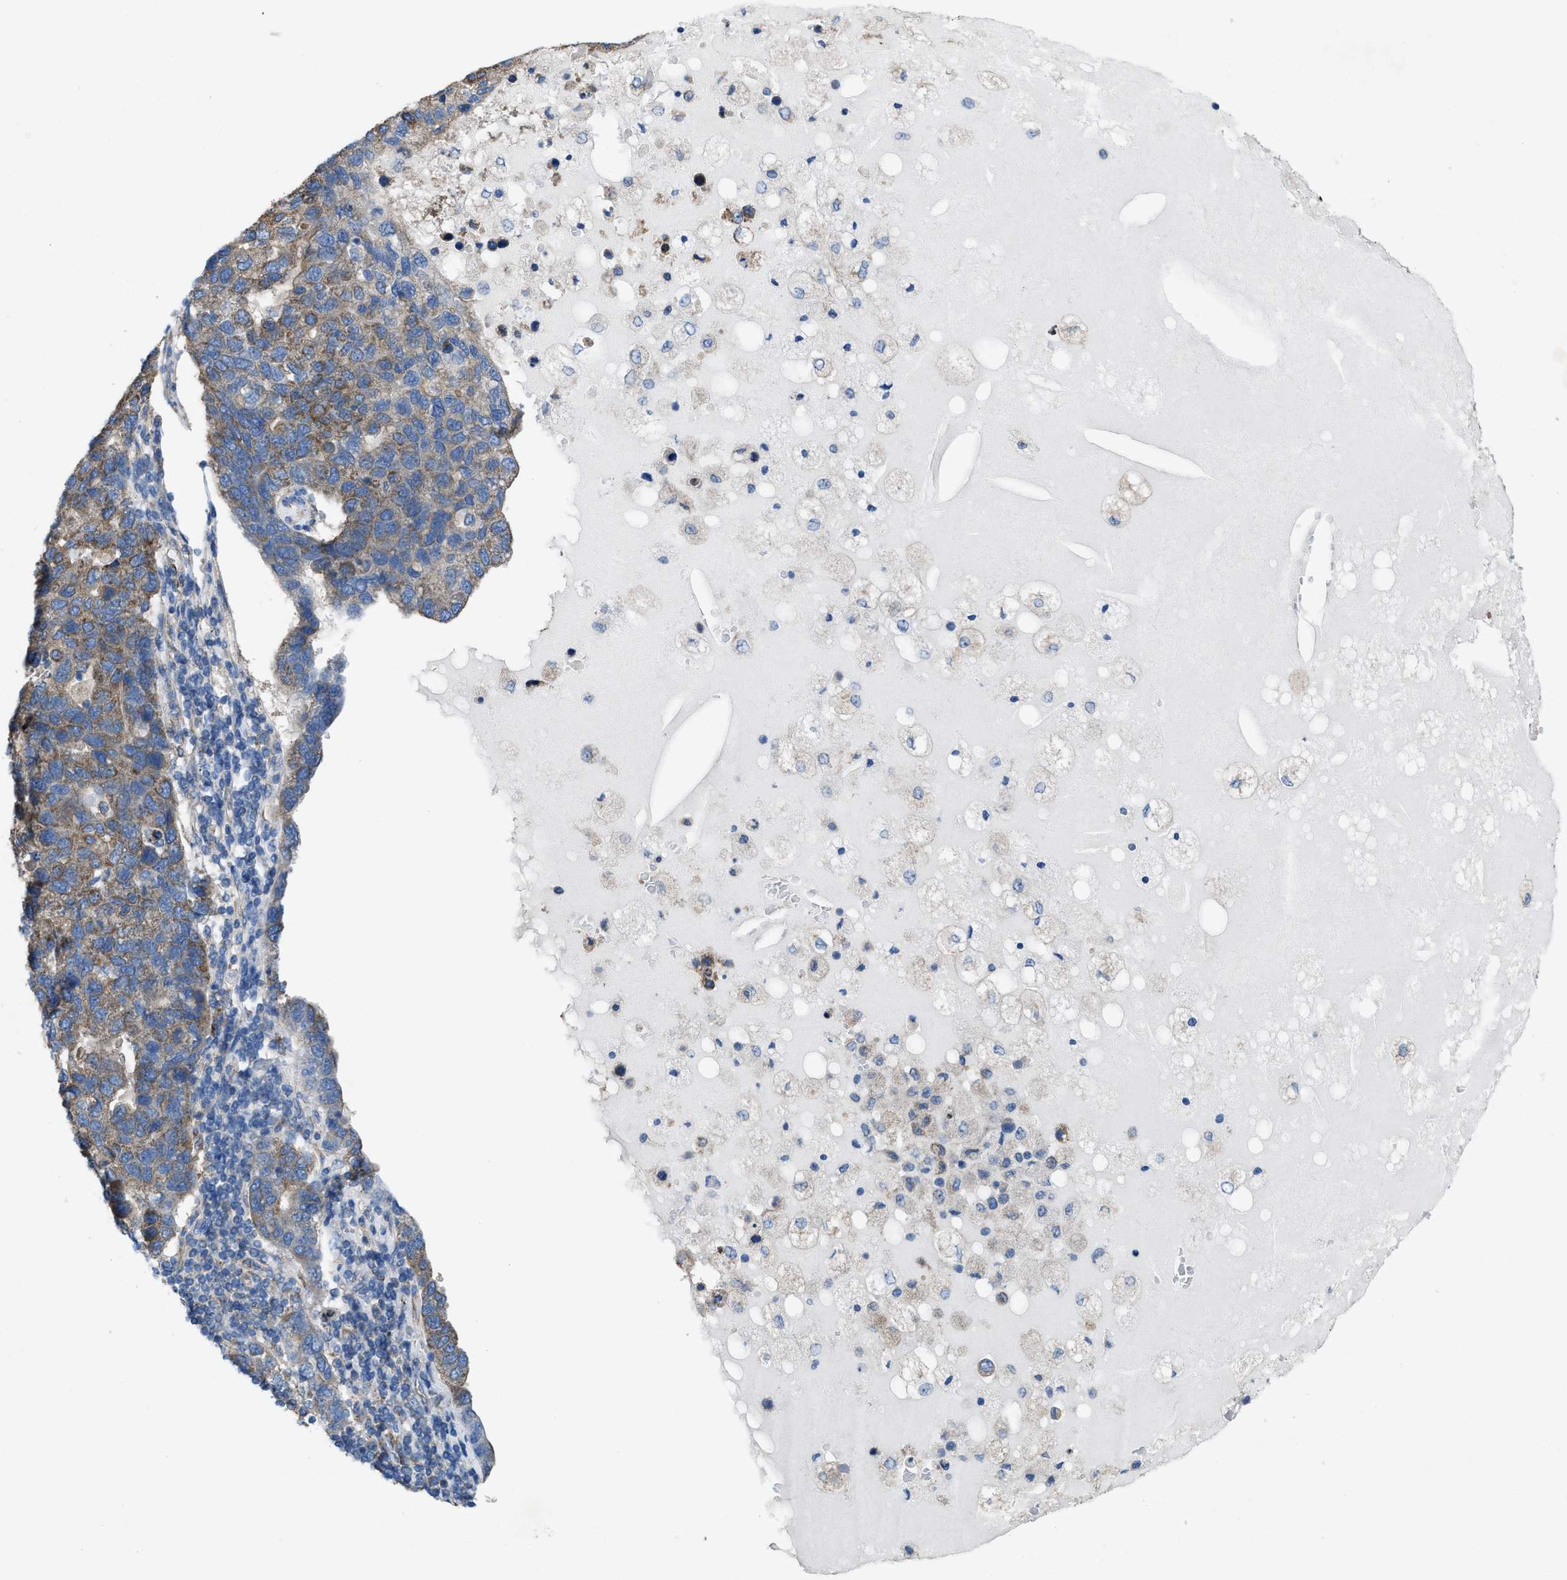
{"staining": {"intensity": "weak", "quantity": ">75%", "location": "cytoplasmic/membranous"}, "tissue": "pancreatic cancer", "cell_type": "Tumor cells", "image_type": "cancer", "snomed": [{"axis": "morphology", "description": "Adenocarcinoma, NOS"}, {"axis": "topography", "description": "Pancreas"}], "caption": "Immunohistochemical staining of human pancreatic adenocarcinoma reveals low levels of weak cytoplasmic/membranous protein staining in approximately >75% of tumor cells.", "gene": "DOLPP1", "patient": {"sex": "female", "age": 61}}